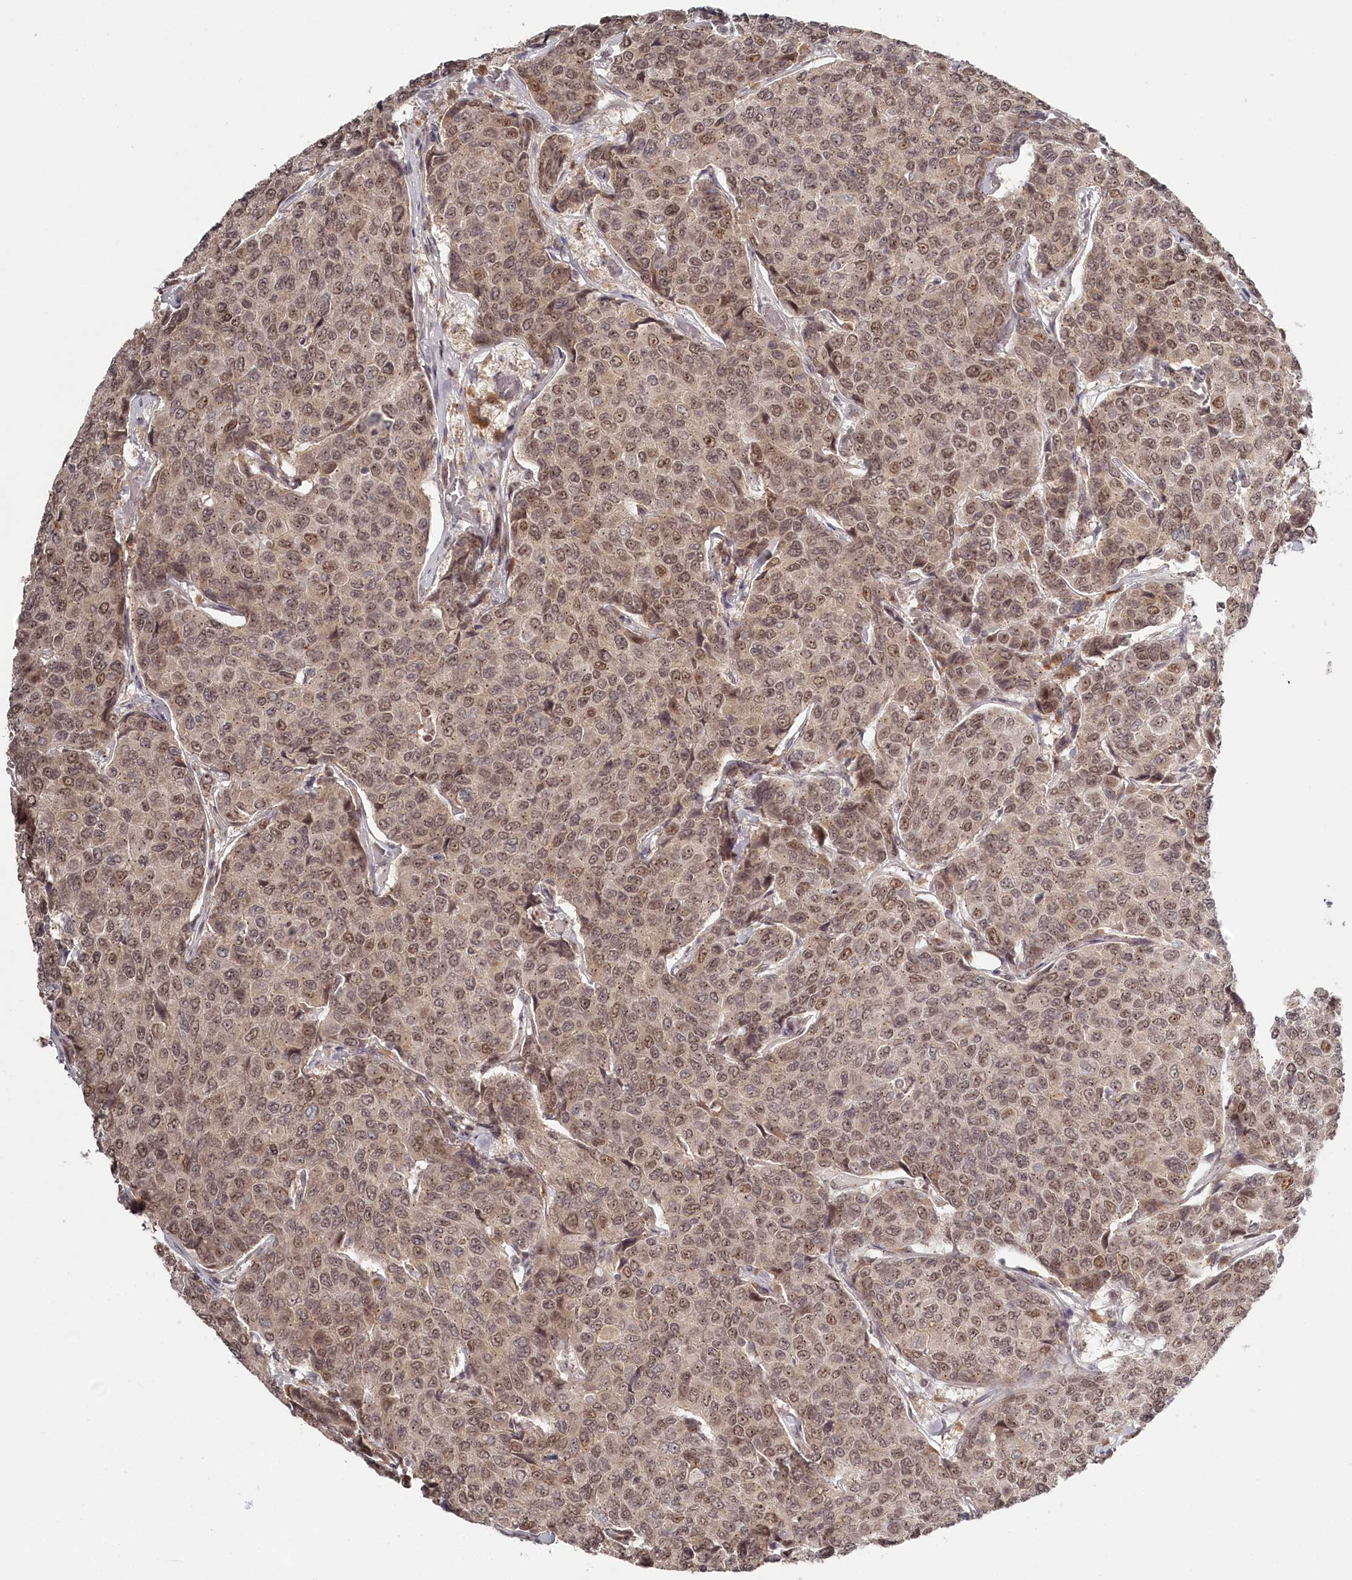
{"staining": {"intensity": "moderate", "quantity": ">75%", "location": "nuclear"}, "tissue": "breast cancer", "cell_type": "Tumor cells", "image_type": "cancer", "snomed": [{"axis": "morphology", "description": "Duct carcinoma"}, {"axis": "topography", "description": "Breast"}], "caption": "Breast cancer stained with DAB (3,3'-diaminobenzidine) immunohistochemistry shows medium levels of moderate nuclear expression in approximately >75% of tumor cells.", "gene": "EXOSC1", "patient": {"sex": "female", "age": 55}}